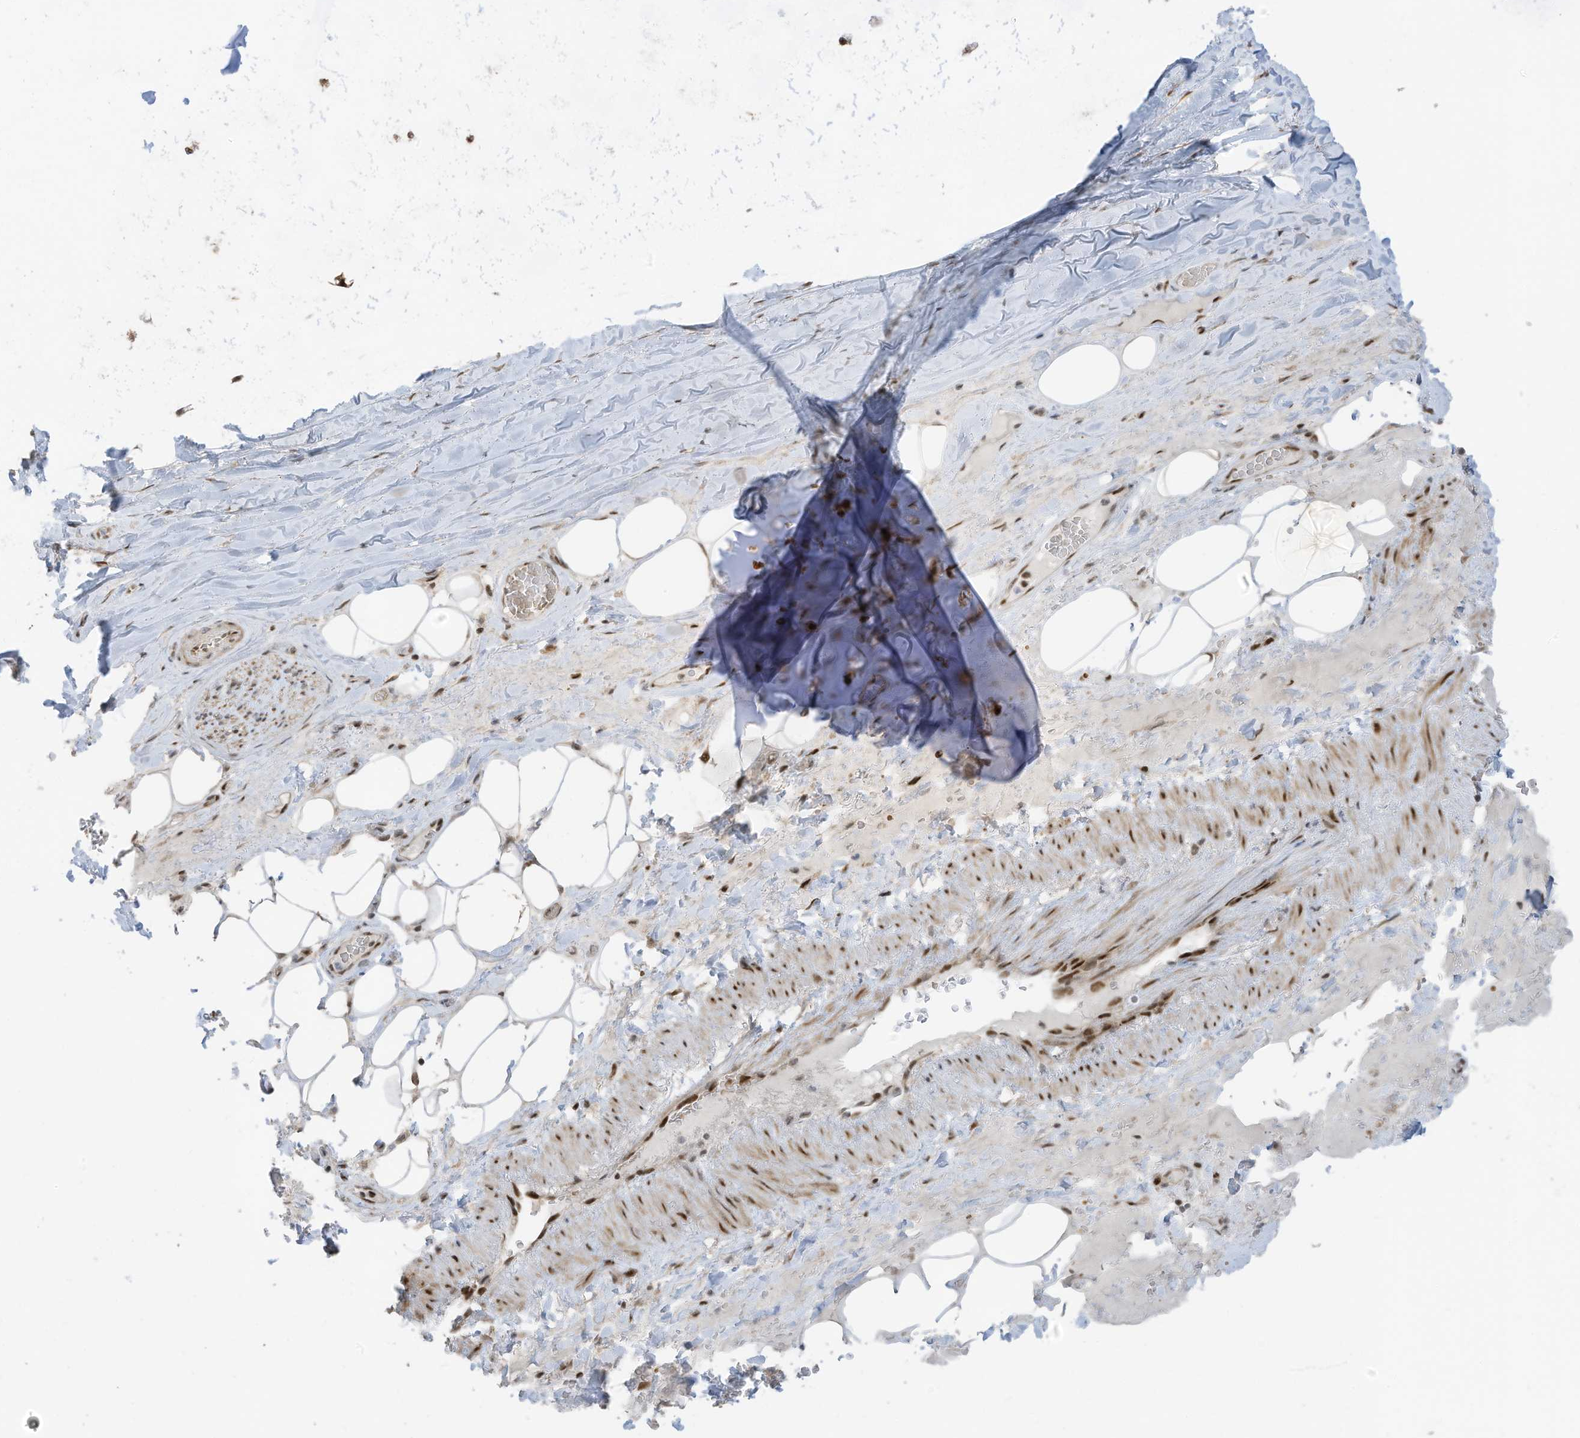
{"staining": {"intensity": "moderate", "quantity": ">75%", "location": "nuclear"}, "tissue": "adipose tissue", "cell_type": "Adipocytes", "image_type": "normal", "snomed": [{"axis": "morphology", "description": "Normal tissue, NOS"}, {"axis": "topography", "description": "Cartilage tissue"}], "caption": "Immunohistochemistry photomicrograph of unremarkable adipose tissue: human adipose tissue stained using IHC reveals medium levels of moderate protein expression localized specifically in the nuclear of adipocytes, appearing as a nuclear brown color.", "gene": "ZCWPW2", "patient": {"sex": "female", "age": 63}}